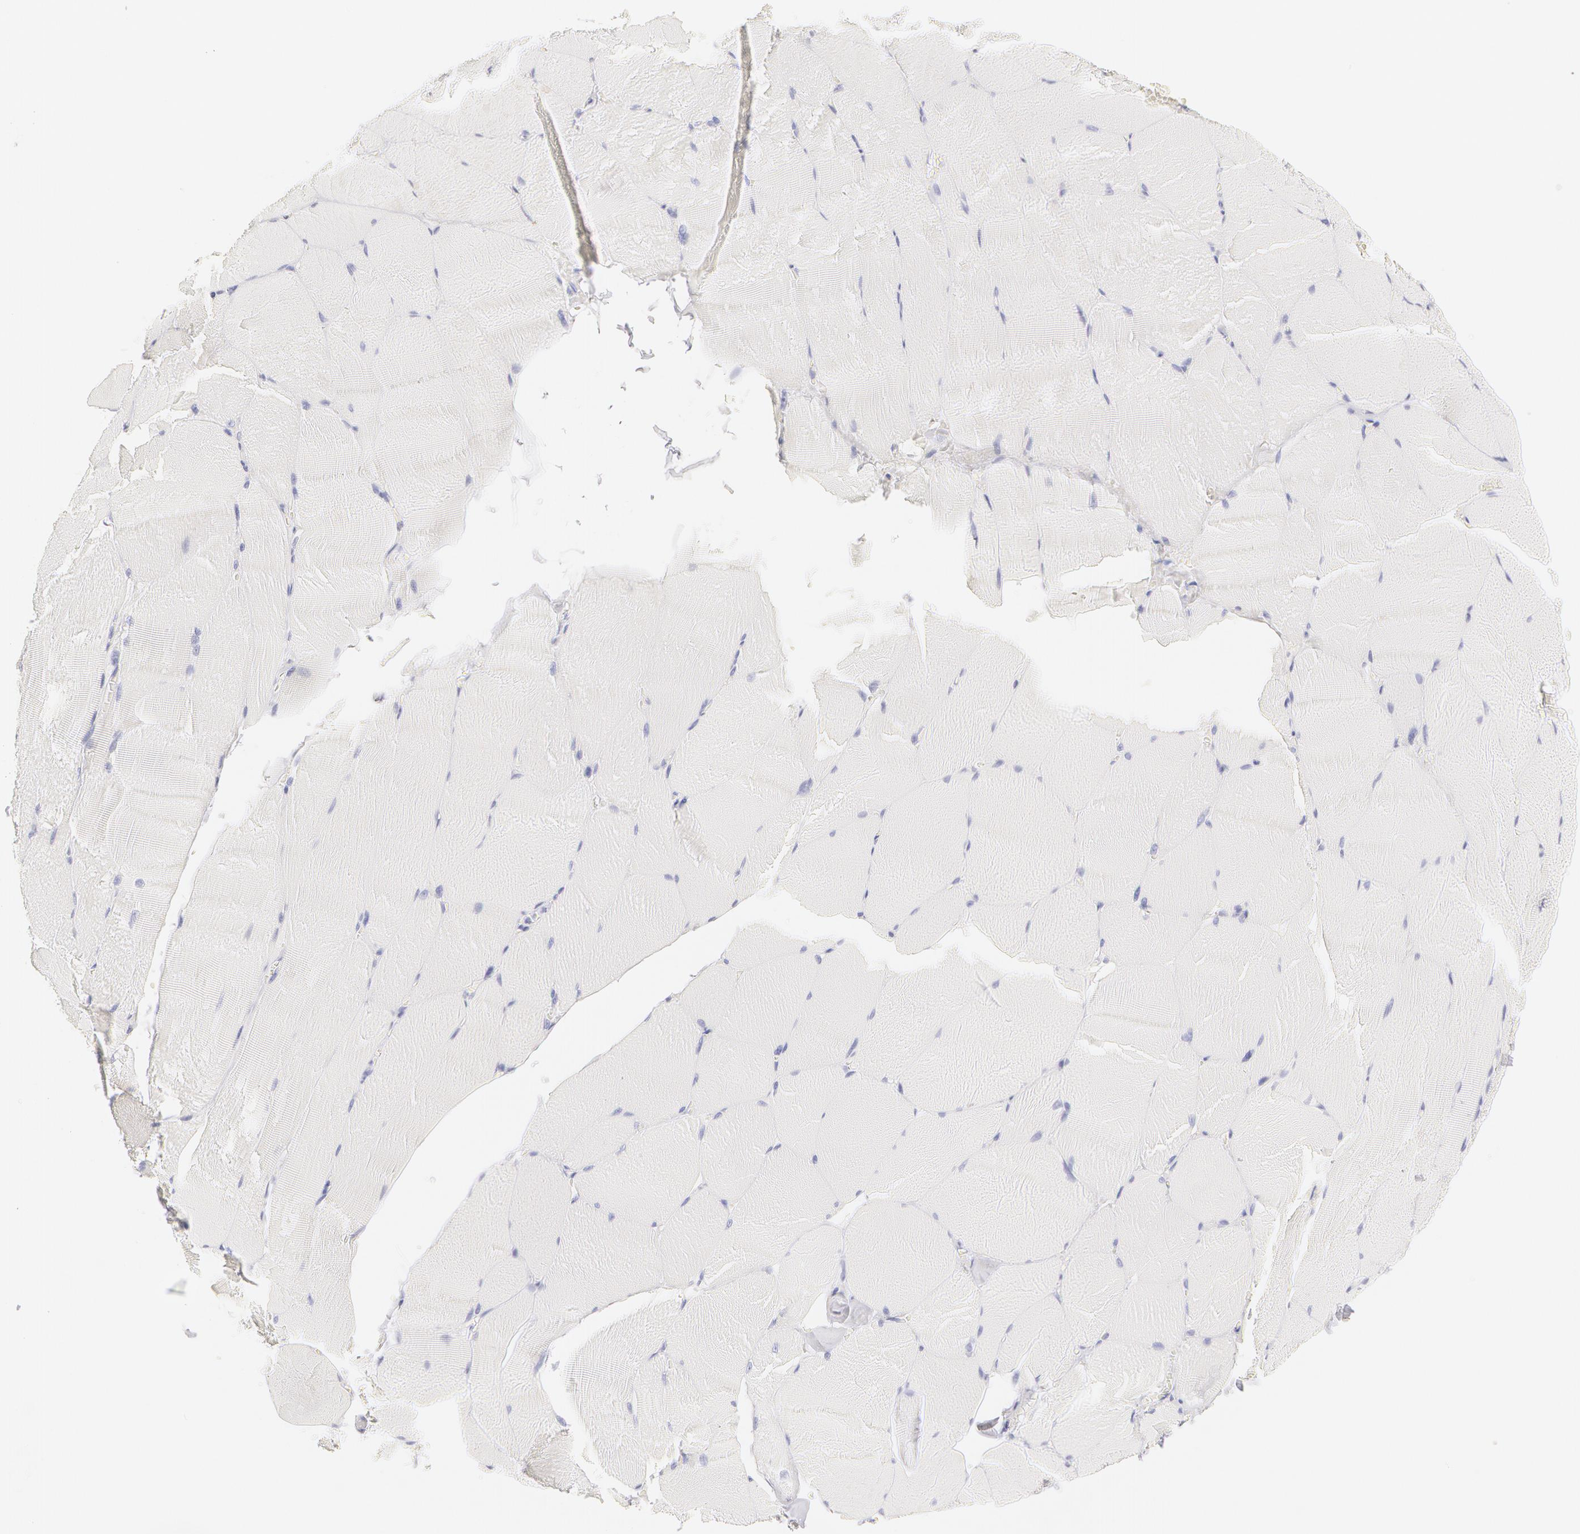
{"staining": {"intensity": "negative", "quantity": "none", "location": "none"}, "tissue": "skeletal muscle", "cell_type": "Myocytes", "image_type": "normal", "snomed": [{"axis": "morphology", "description": "Normal tissue, NOS"}, {"axis": "topography", "description": "Skeletal muscle"}], "caption": "DAB immunohistochemical staining of normal human skeletal muscle shows no significant expression in myocytes.", "gene": "KRT8", "patient": {"sex": "male", "age": 71}}